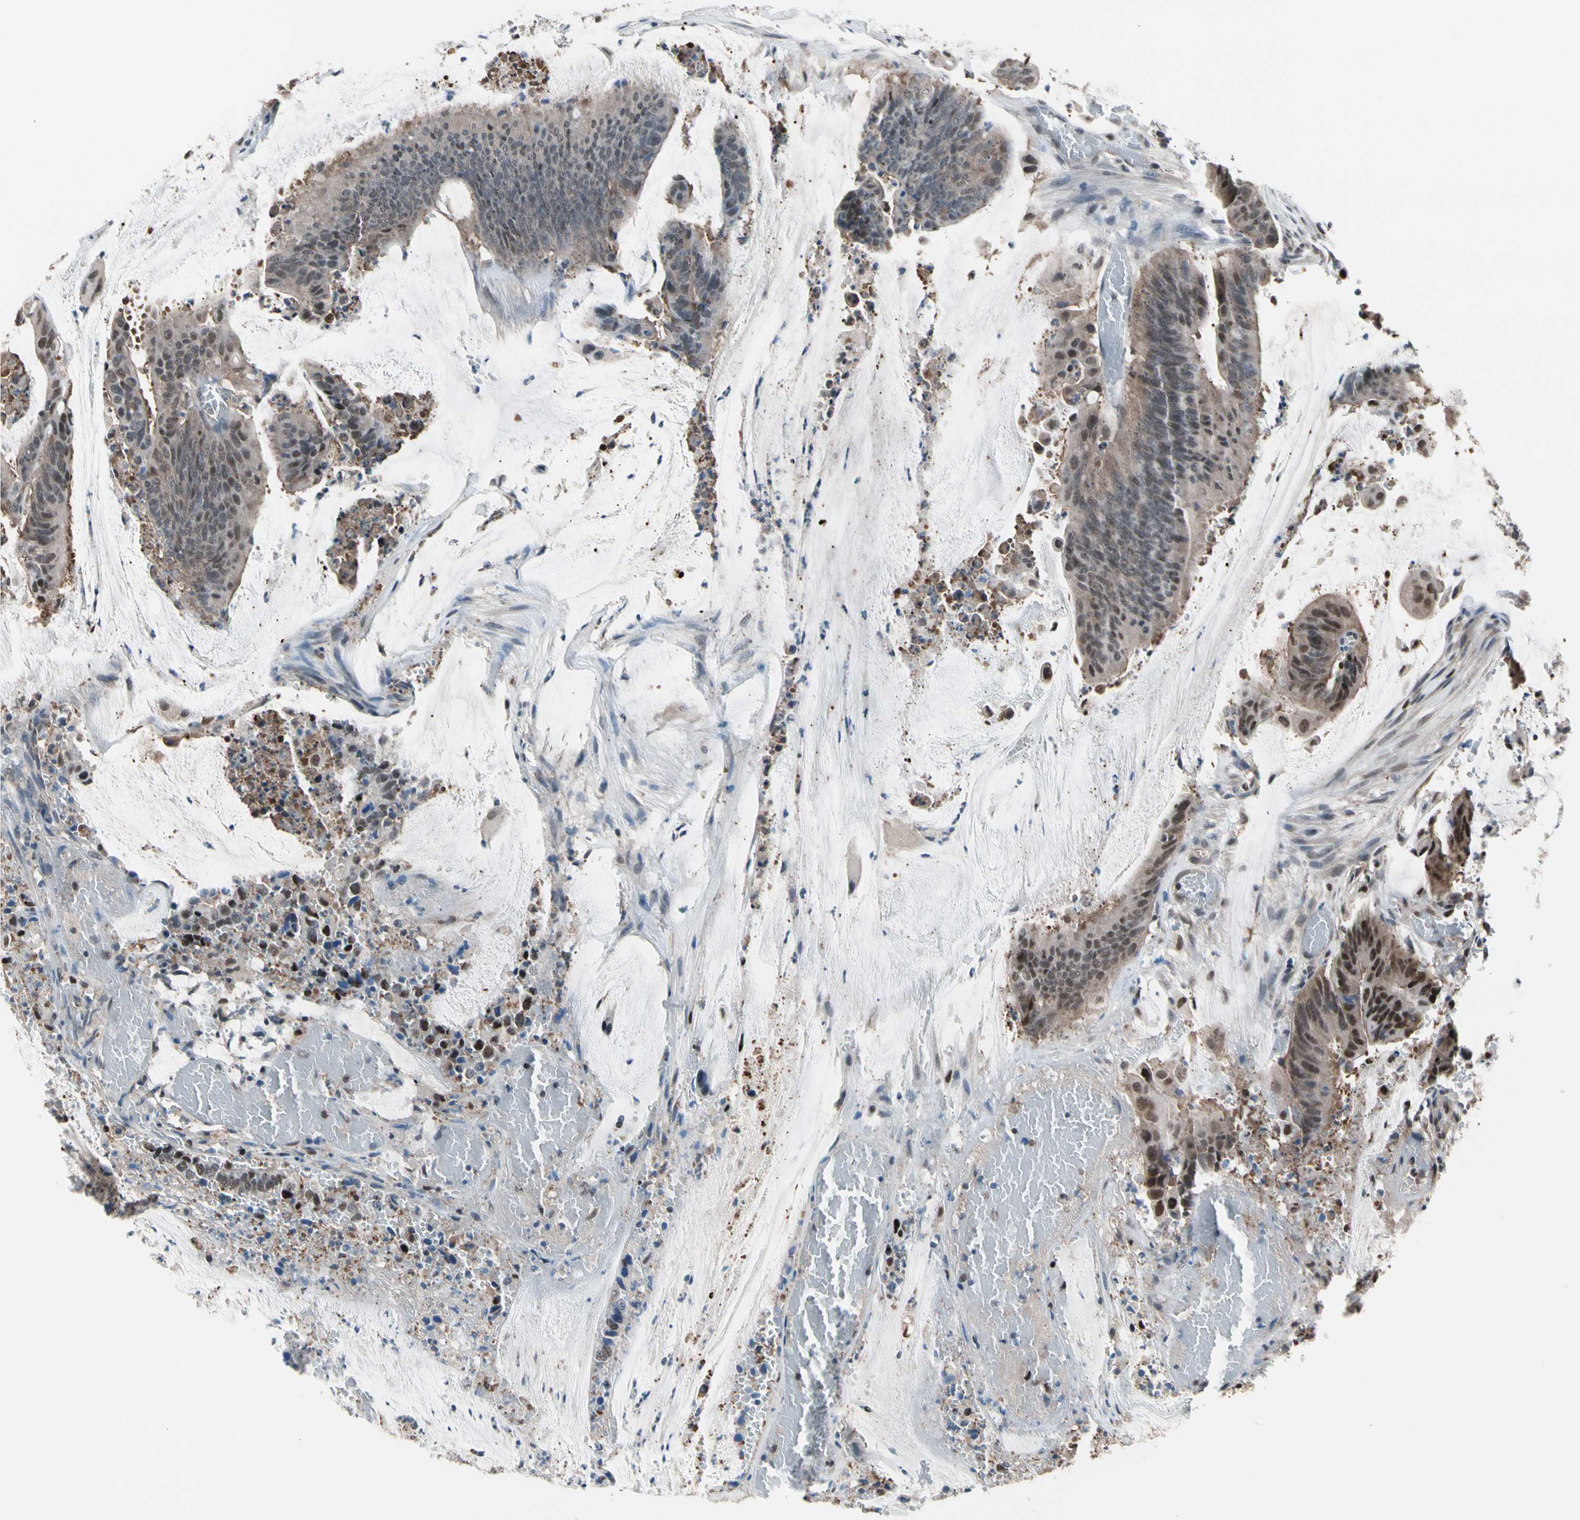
{"staining": {"intensity": "weak", "quantity": ">75%", "location": "cytoplasmic/membranous,nuclear"}, "tissue": "colorectal cancer", "cell_type": "Tumor cells", "image_type": "cancer", "snomed": [{"axis": "morphology", "description": "Adenocarcinoma, NOS"}, {"axis": "topography", "description": "Rectum"}], "caption": "A brown stain labels weak cytoplasmic/membranous and nuclear staining of a protein in adenocarcinoma (colorectal) tumor cells. Using DAB (3,3'-diaminobenzidine) (brown) and hematoxylin (blue) stains, captured at high magnification using brightfield microscopy.", "gene": "PSMA2", "patient": {"sex": "female", "age": 66}}